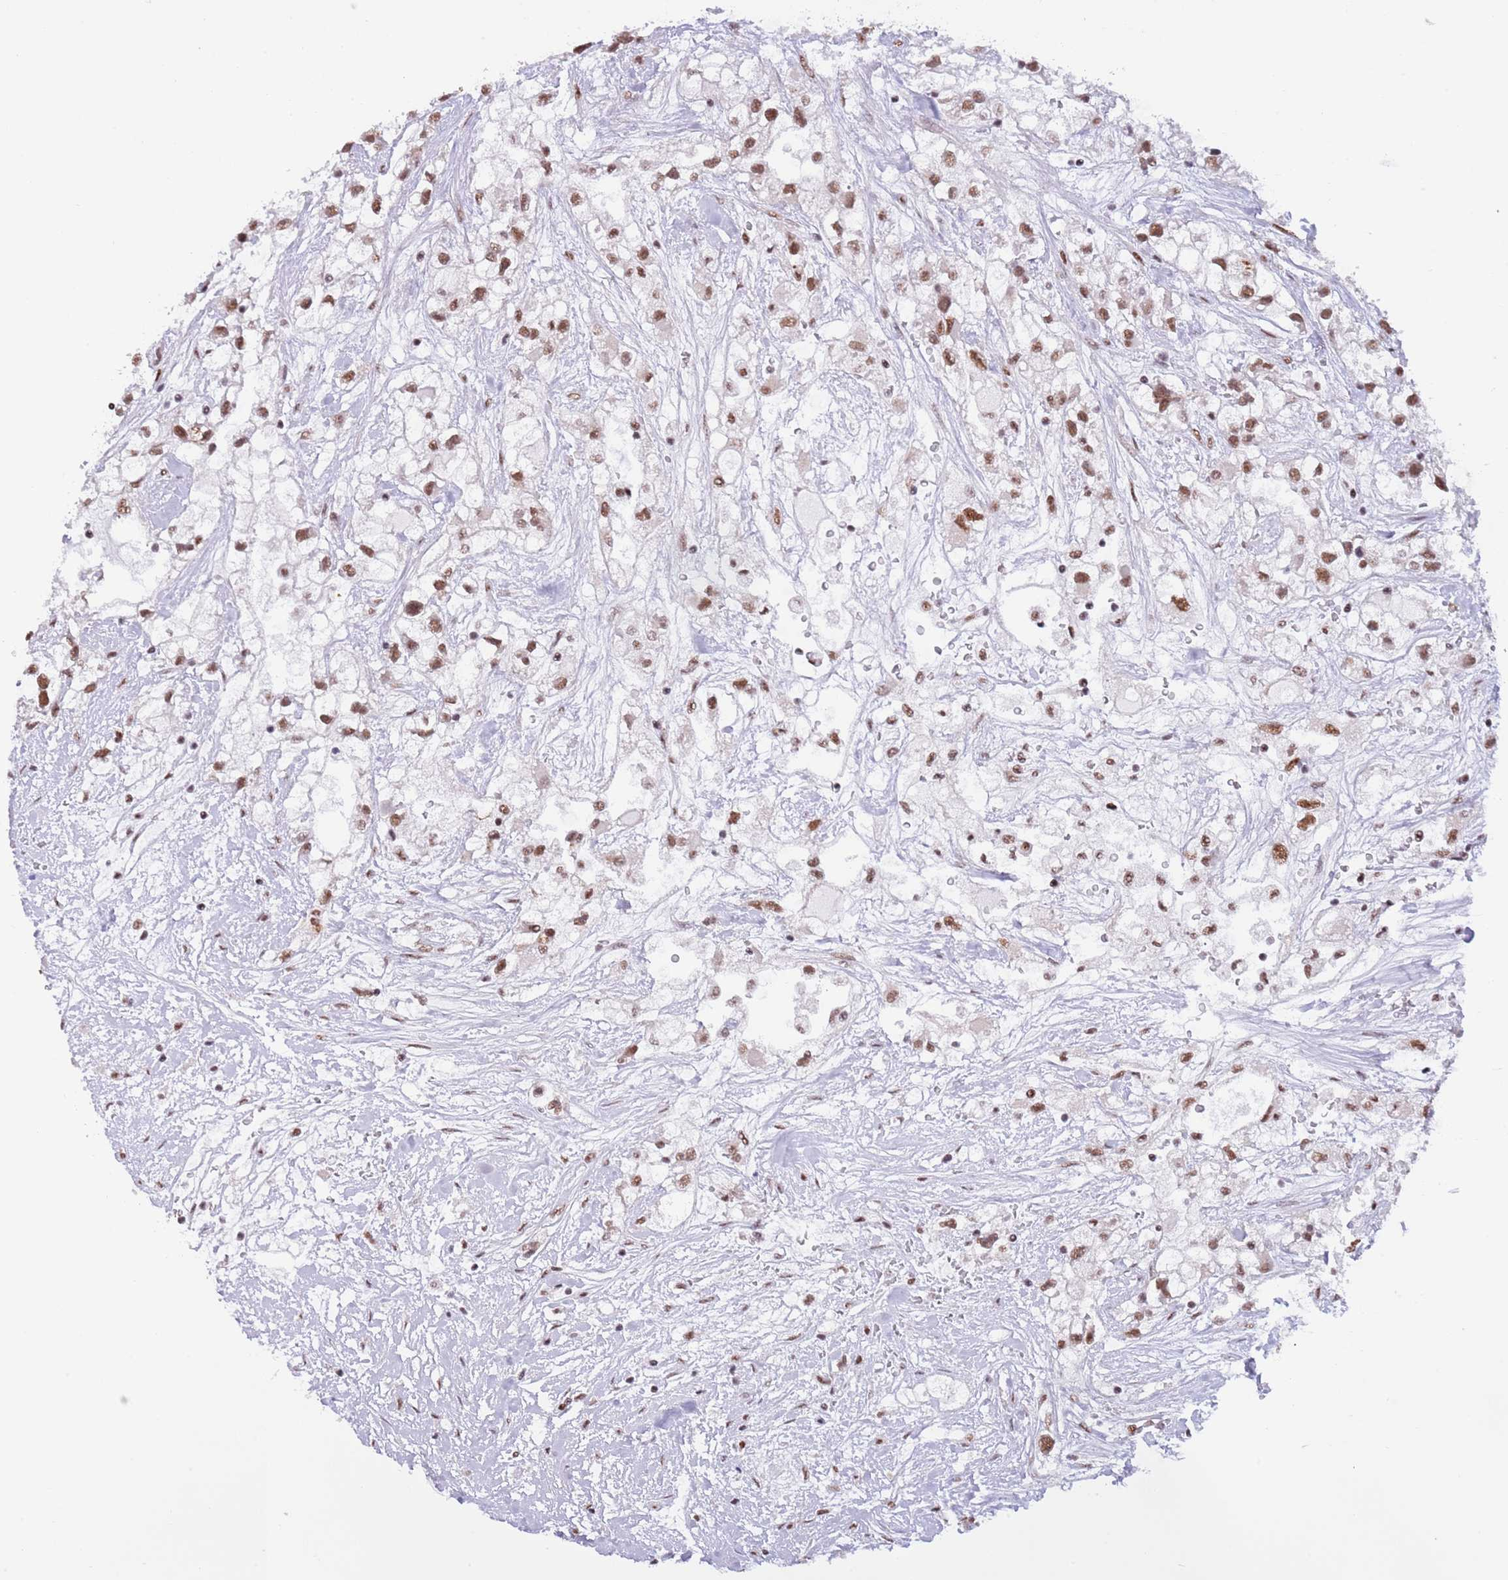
{"staining": {"intensity": "moderate", "quantity": ">75%", "location": "nuclear"}, "tissue": "renal cancer", "cell_type": "Tumor cells", "image_type": "cancer", "snomed": [{"axis": "morphology", "description": "Adenocarcinoma, NOS"}, {"axis": "topography", "description": "Kidney"}], "caption": "Immunohistochemical staining of renal cancer reveals moderate nuclear protein positivity in approximately >75% of tumor cells.", "gene": "SF3A2", "patient": {"sex": "male", "age": 59}}